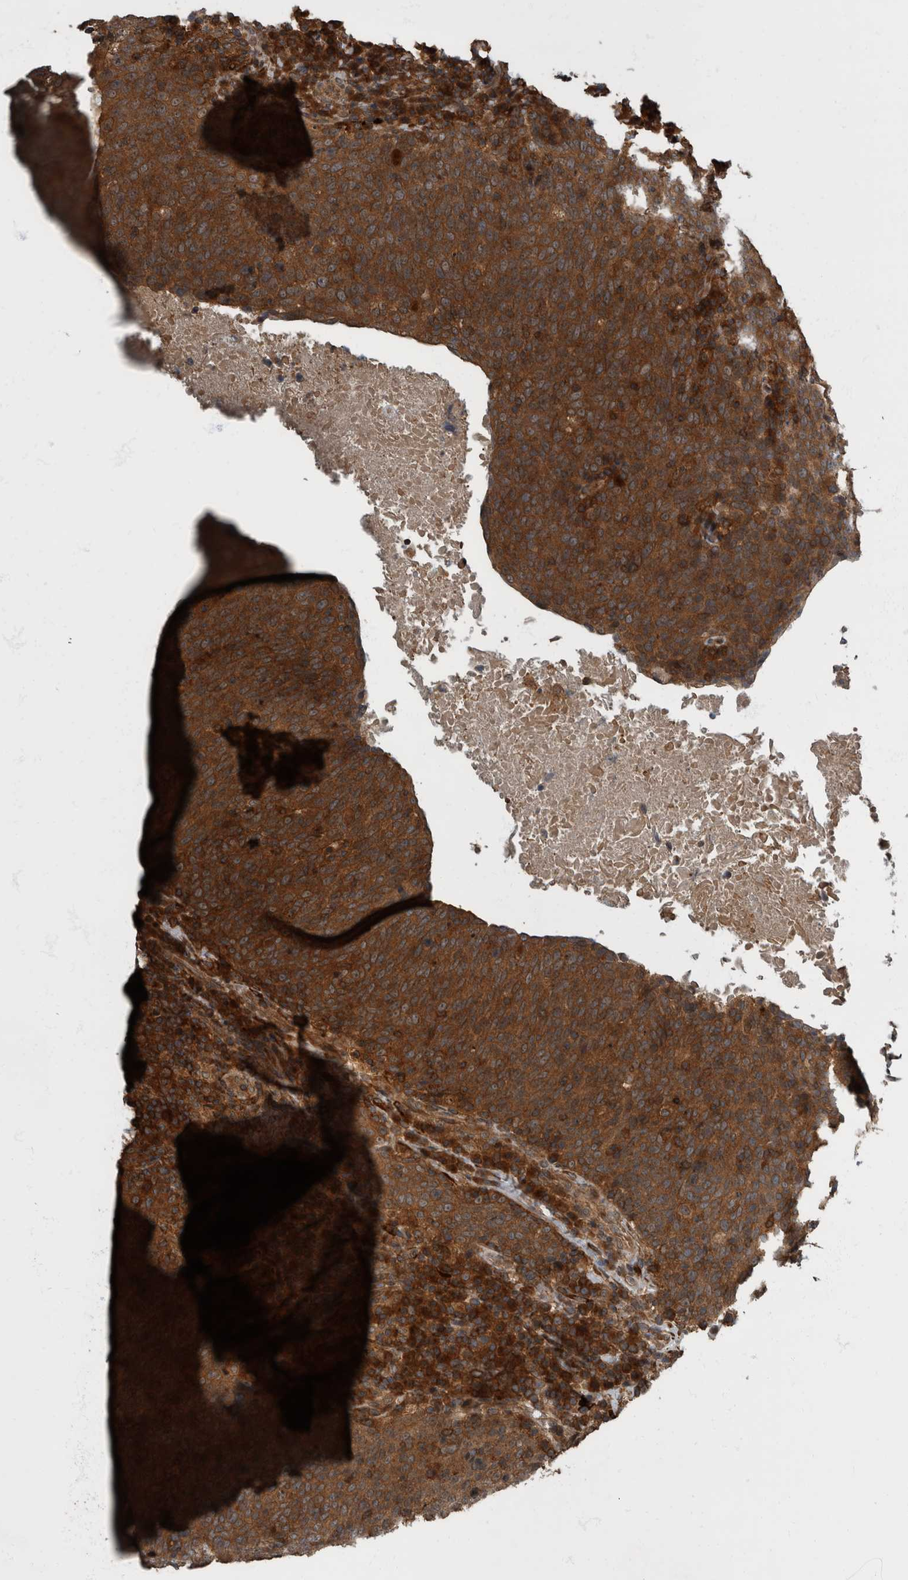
{"staining": {"intensity": "strong", "quantity": ">75%", "location": "cytoplasmic/membranous"}, "tissue": "head and neck cancer", "cell_type": "Tumor cells", "image_type": "cancer", "snomed": [{"axis": "morphology", "description": "Squamous cell carcinoma, NOS"}, {"axis": "morphology", "description": "Squamous cell carcinoma, metastatic, NOS"}, {"axis": "topography", "description": "Lymph node"}, {"axis": "topography", "description": "Head-Neck"}], "caption": "Immunohistochemical staining of head and neck cancer (metastatic squamous cell carcinoma) exhibits high levels of strong cytoplasmic/membranous protein expression in about >75% of tumor cells.", "gene": "RABGGTB", "patient": {"sex": "male", "age": 62}}